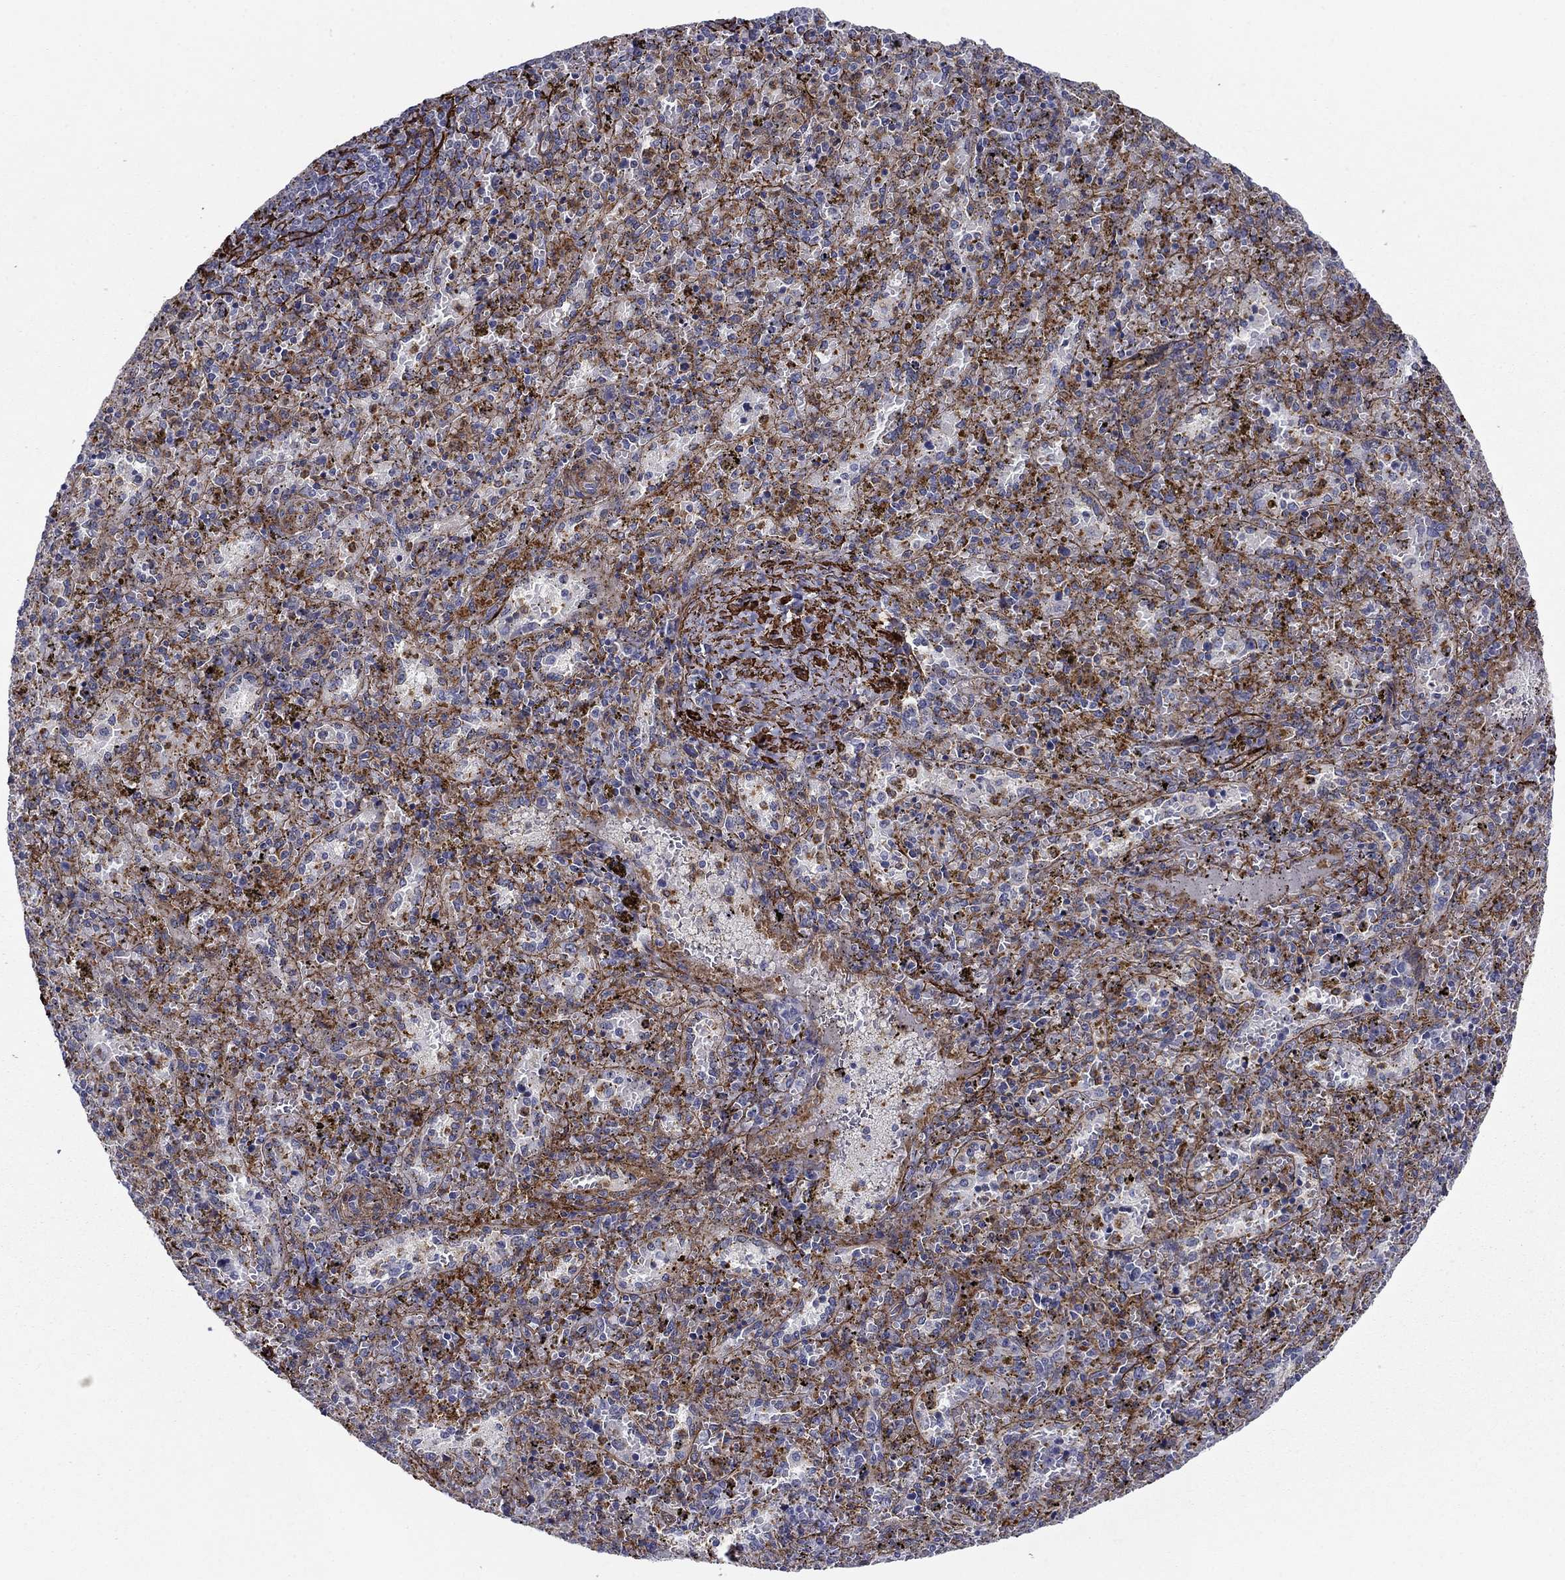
{"staining": {"intensity": "strong", "quantity": "25%-75%", "location": "cytoplasmic/membranous"}, "tissue": "spleen", "cell_type": "Cells in red pulp", "image_type": "normal", "snomed": [{"axis": "morphology", "description": "Normal tissue, NOS"}, {"axis": "topography", "description": "Spleen"}], "caption": "The photomicrograph reveals staining of benign spleen, revealing strong cytoplasmic/membranous protein staining (brown color) within cells in red pulp. (DAB (3,3'-diaminobenzidine) IHC, brown staining for protein, blue staining for nuclei).", "gene": "KRBA1", "patient": {"sex": "female", "age": 50}}